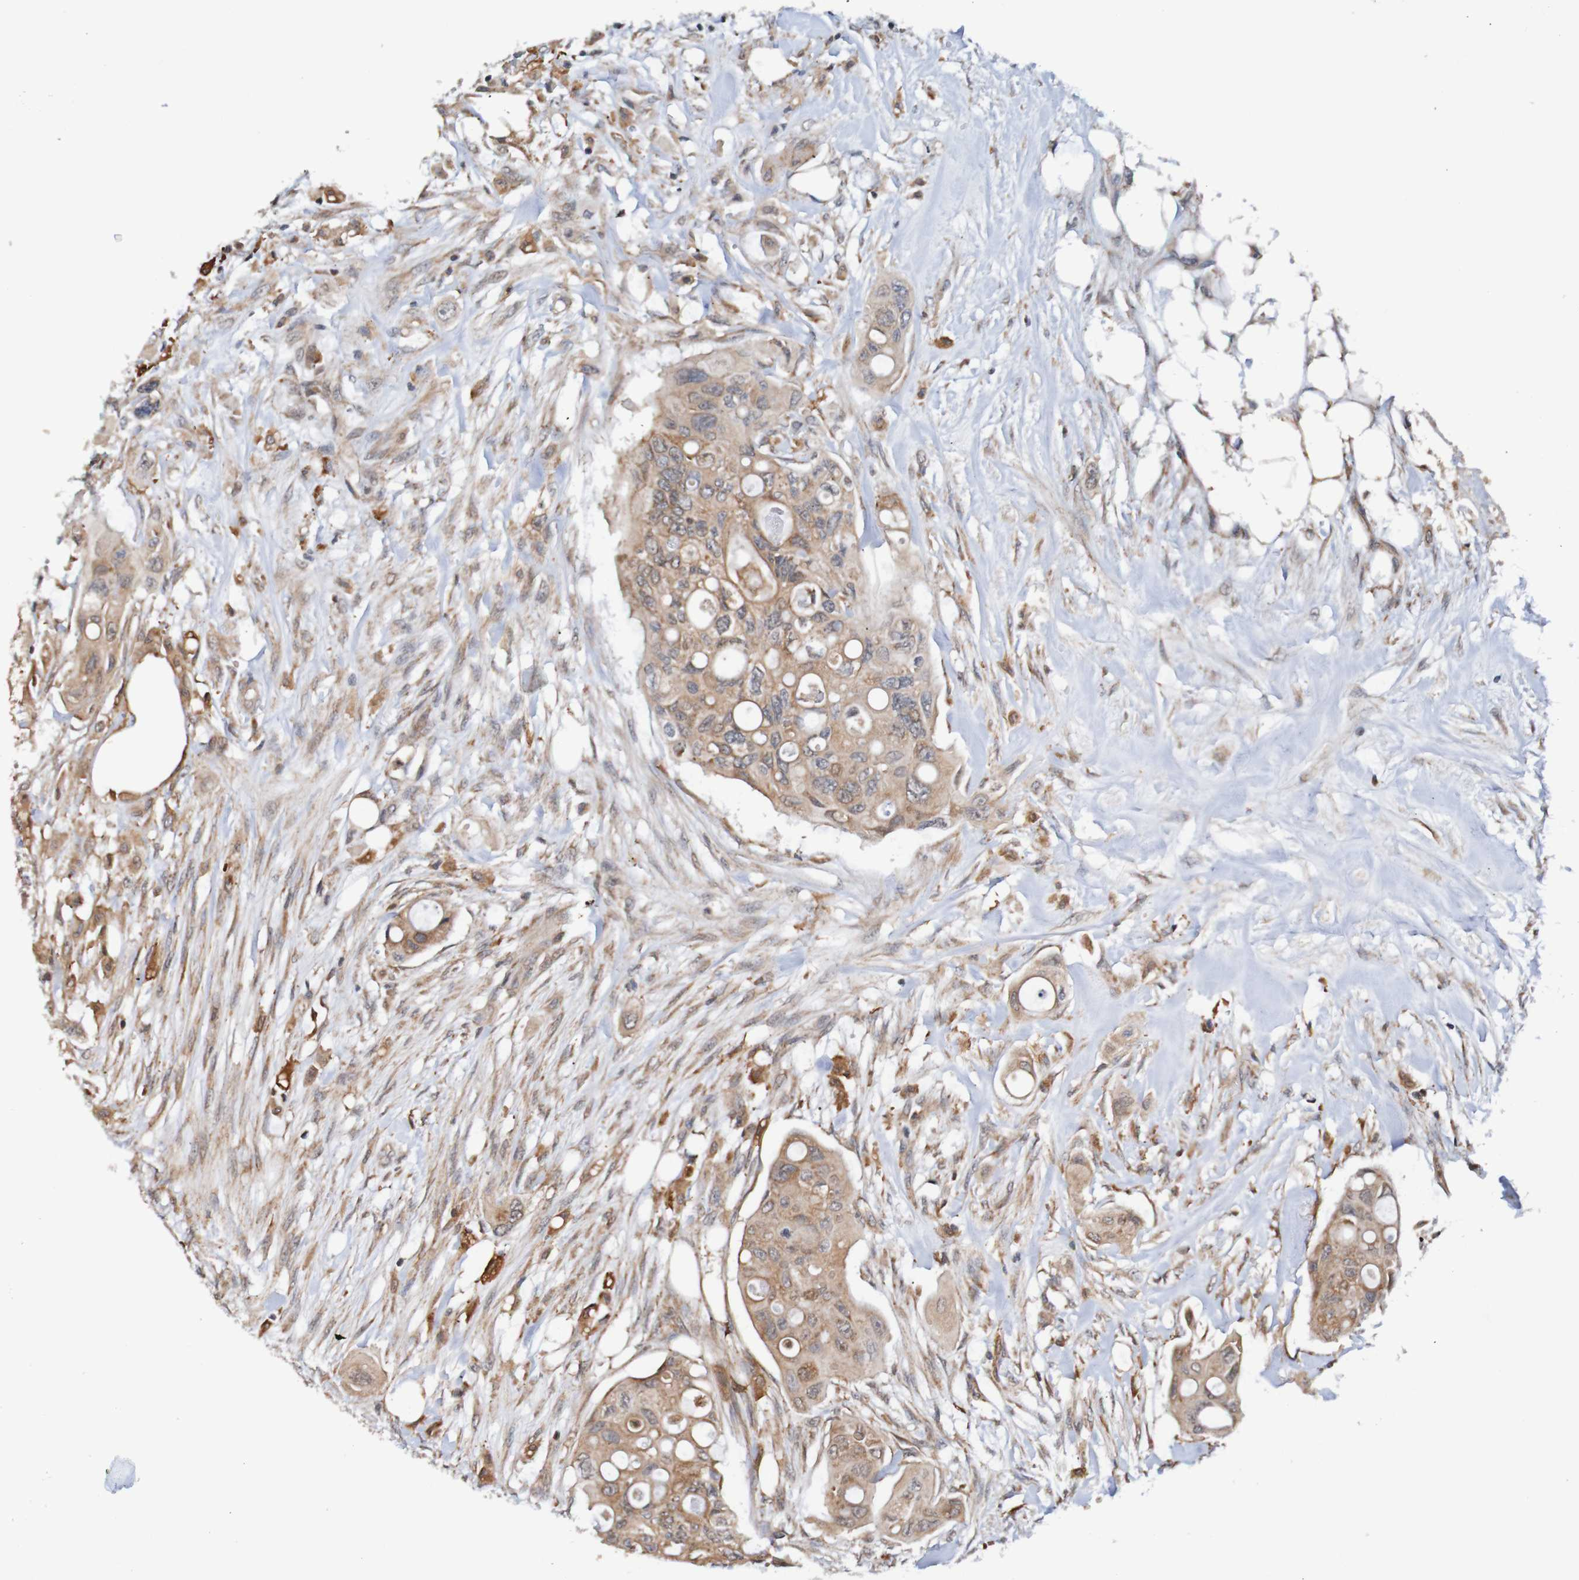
{"staining": {"intensity": "weak", "quantity": ">75%", "location": "cytoplasmic/membranous"}, "tissue": "colorectal cancer", "cell_type": "Tumor cells", "image_type": "cancer", "snomed": [{"axis": "morphology", "description": "Adenocarcinoma, NOS"}, {"axis": "topography", "description": "Colon"}], "caption": "Protein expression analysis of human colorectal adenocarcinoma reveals weak cytoplasmic/membranous staining in about >75% of tumor cells.", "gene": "AXIN1", "patient": {"sex": "female", "age": 57}}